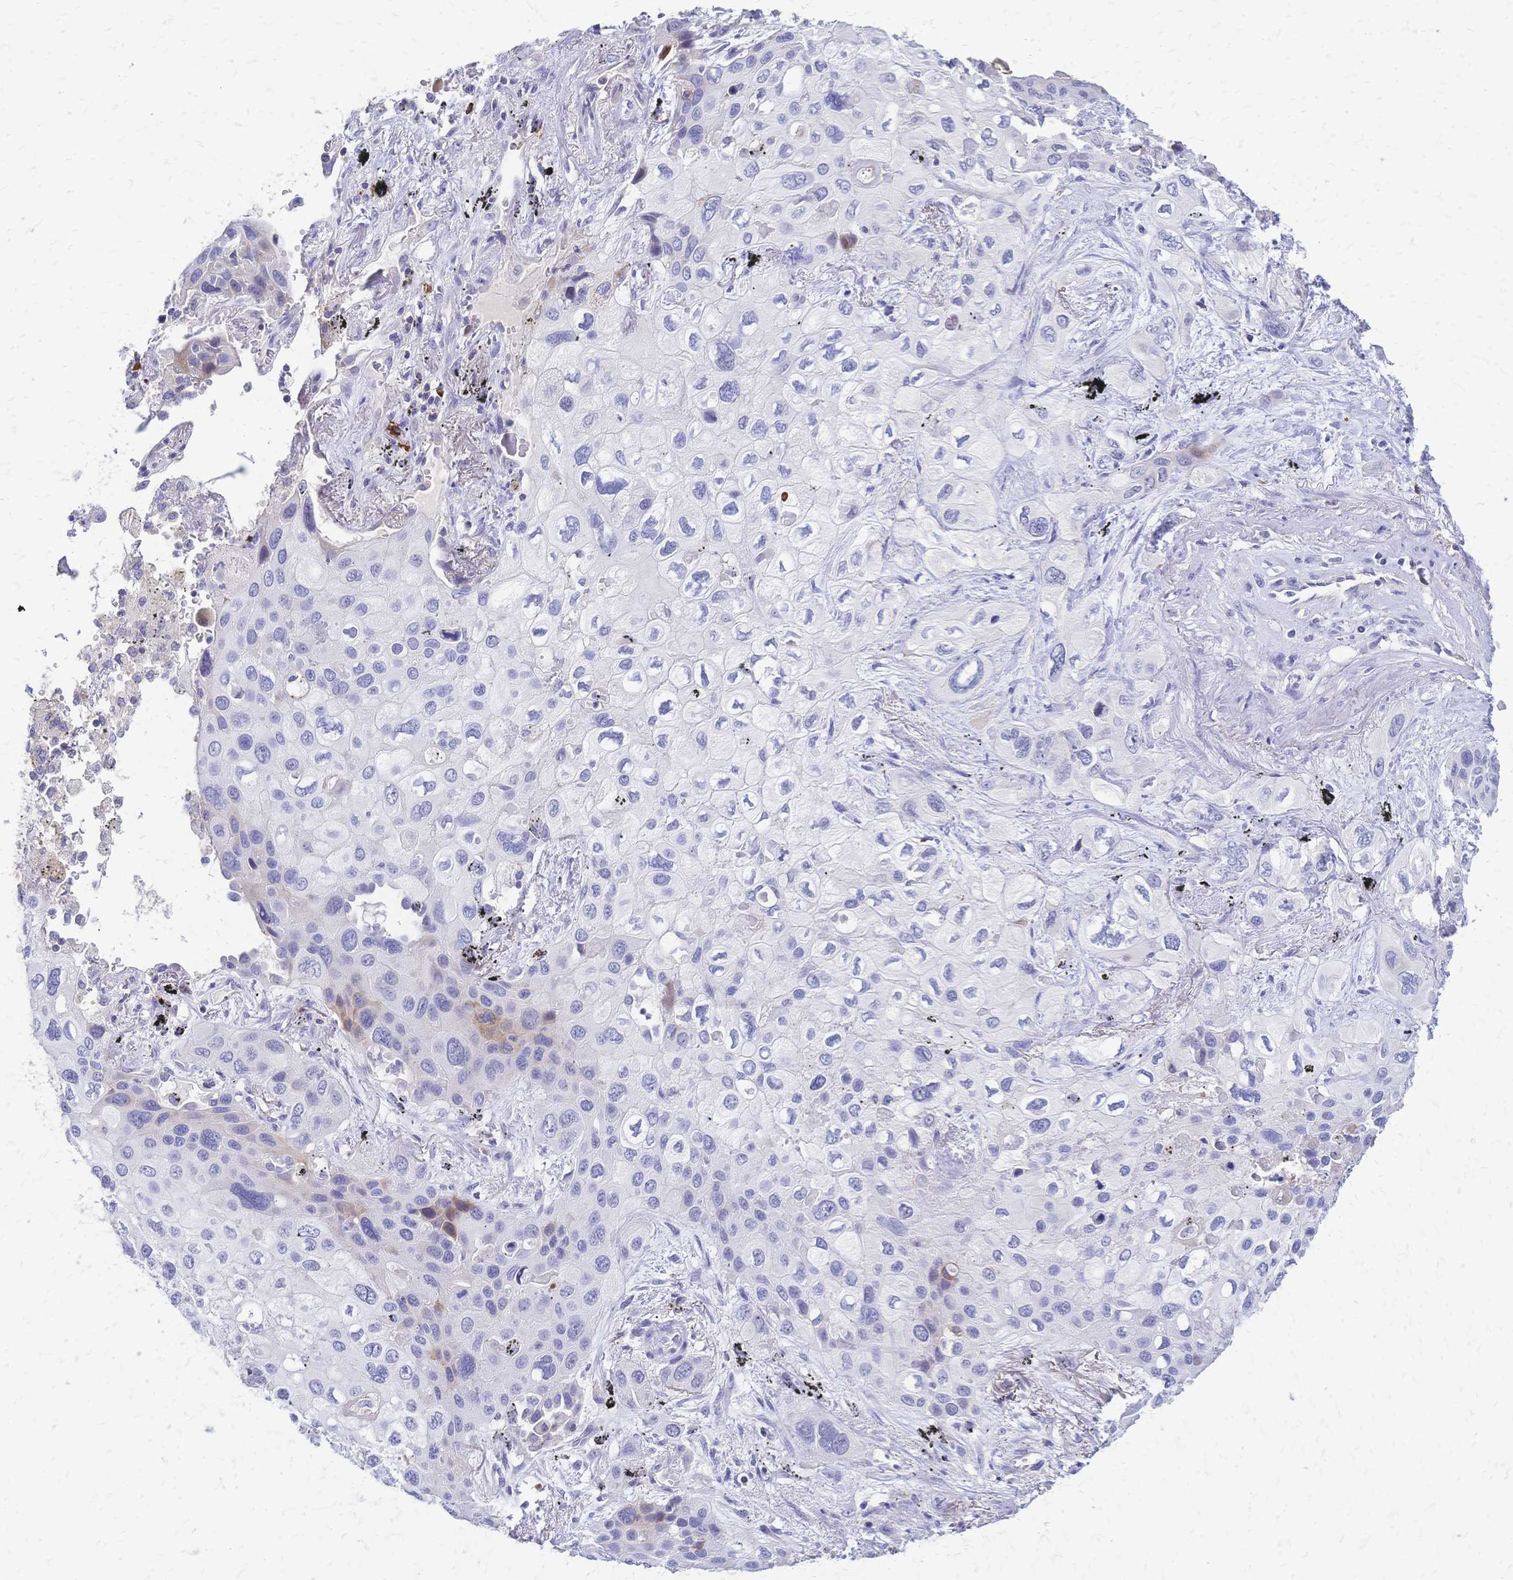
{"staining": {"intensity": "negative", "quantity": "none", "location": "none"}, "tissue": "lung cancer", "cell_type": "Tumor cells", "image_type": "cancer", "snomed": [{"axis": "morphology", "description": "Squamous cell carcinoma, NOS"}, {"axis": "morphology", "description": "Squamous cell carcinoma, metastatic, NOS"}, {"axis": "topography", "description": "Lung"}], "caption": "Metastatic squamous cell carcinoma (lung) stained for a protein using immunohistochemistry (IHC) reveals no expression tumor cells.", "gene": "IL2RA", "patient": {"sex": "male", "age": 59}}